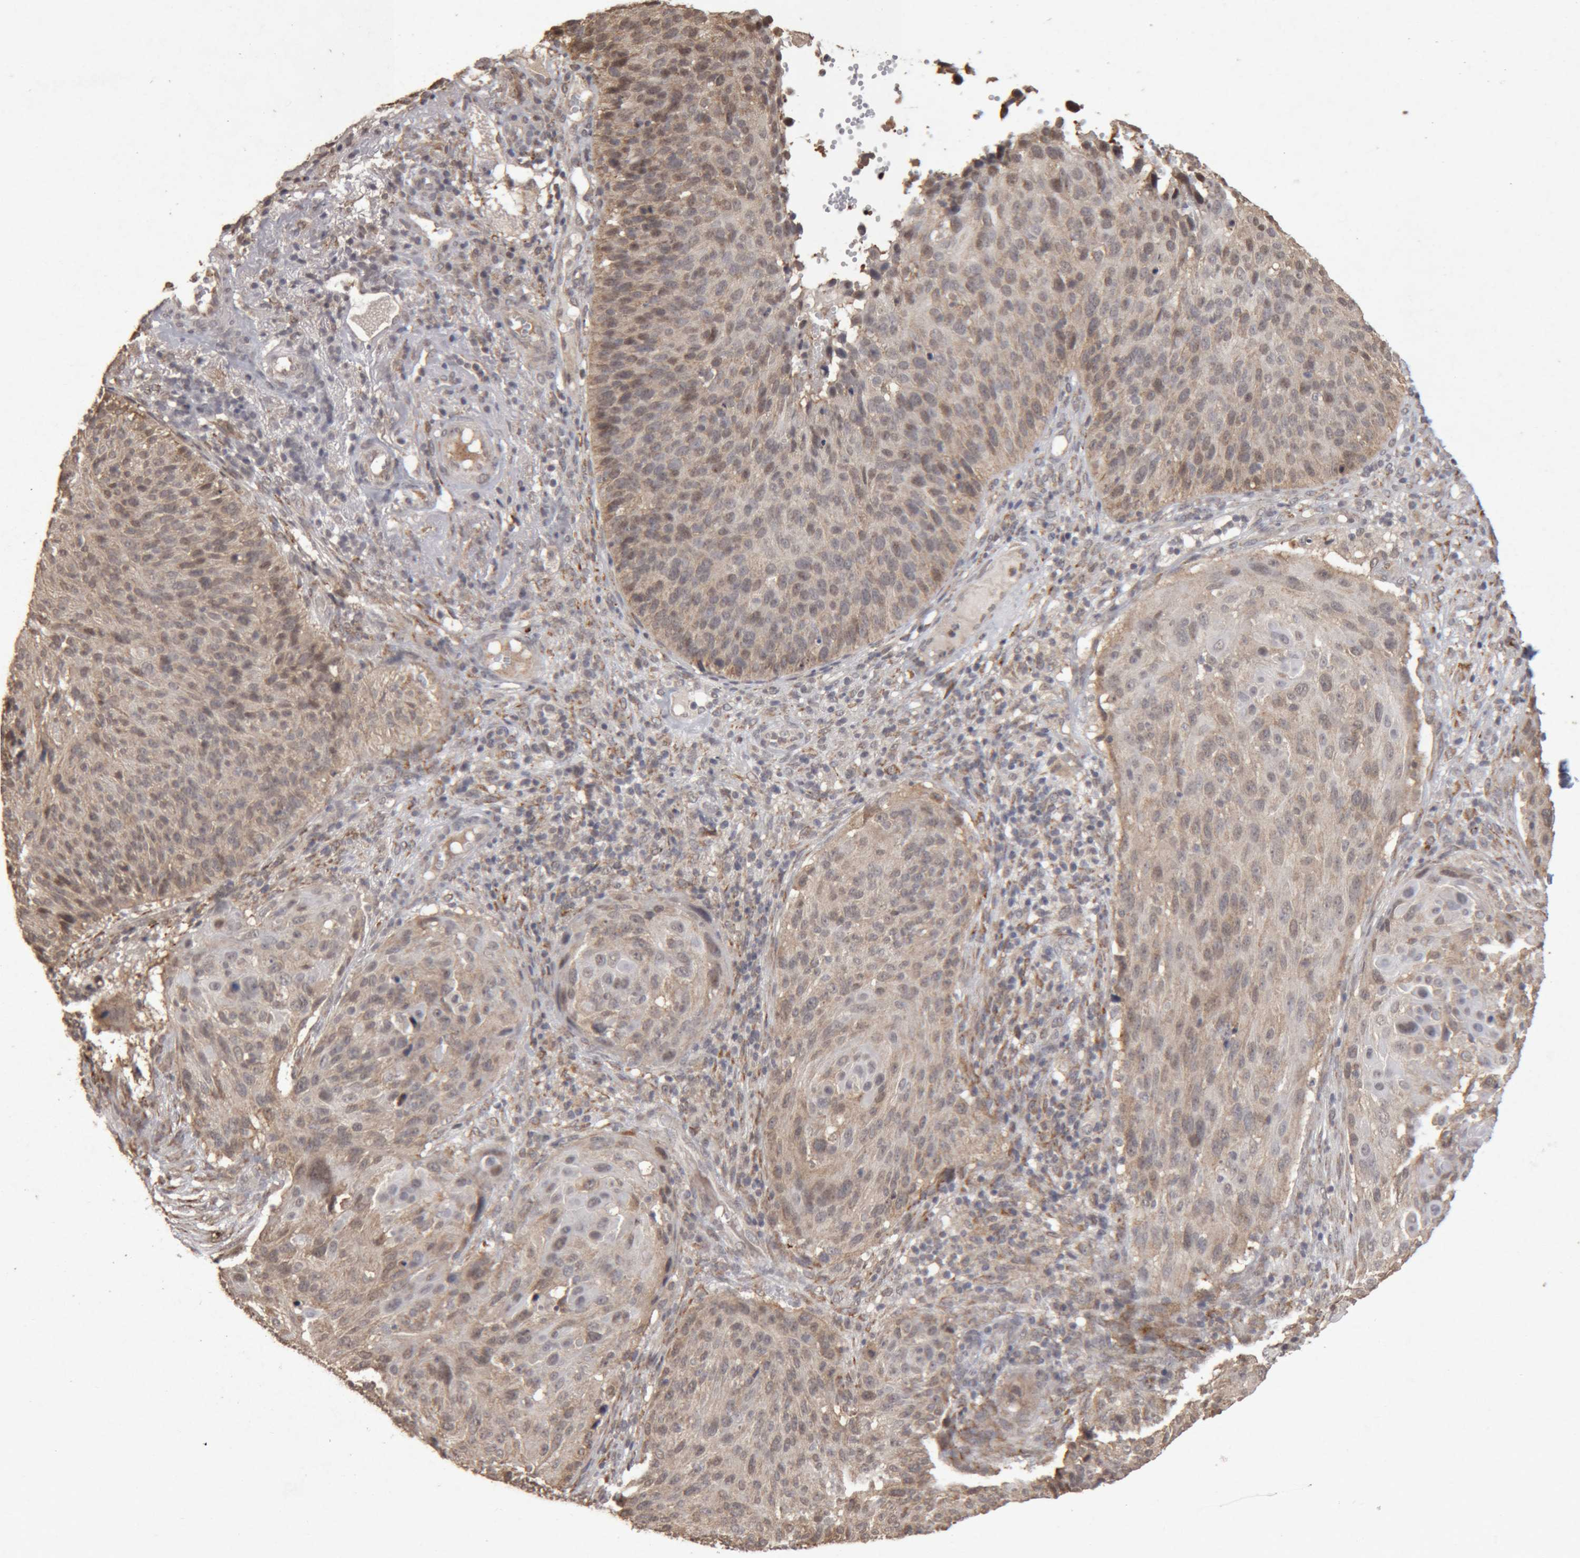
{"staining": {"intensity": "weak", "quantity": ">75%", "location": "cytoplasmic/membranous,nuclear"}, "tissue": "cervical cancer", "cell_type": "Tumor cells", "image_type": "cancer", "snomed": [{"axis": "morphology", "description": "Squamous cell carcinoma, NOS"}, {"axis": "topography", "description": "Cervix"}], "caption": "A high-resolution photomicrograph shows immunohistochemistry staining of cervical squamous cell carcinoma, which demonstrates weak cytoplasmic/membranous and nuclear expression in about >75% of tumor cells.", "gene": "MEP1A", "patient": {"sex": "female", "age": 74}}